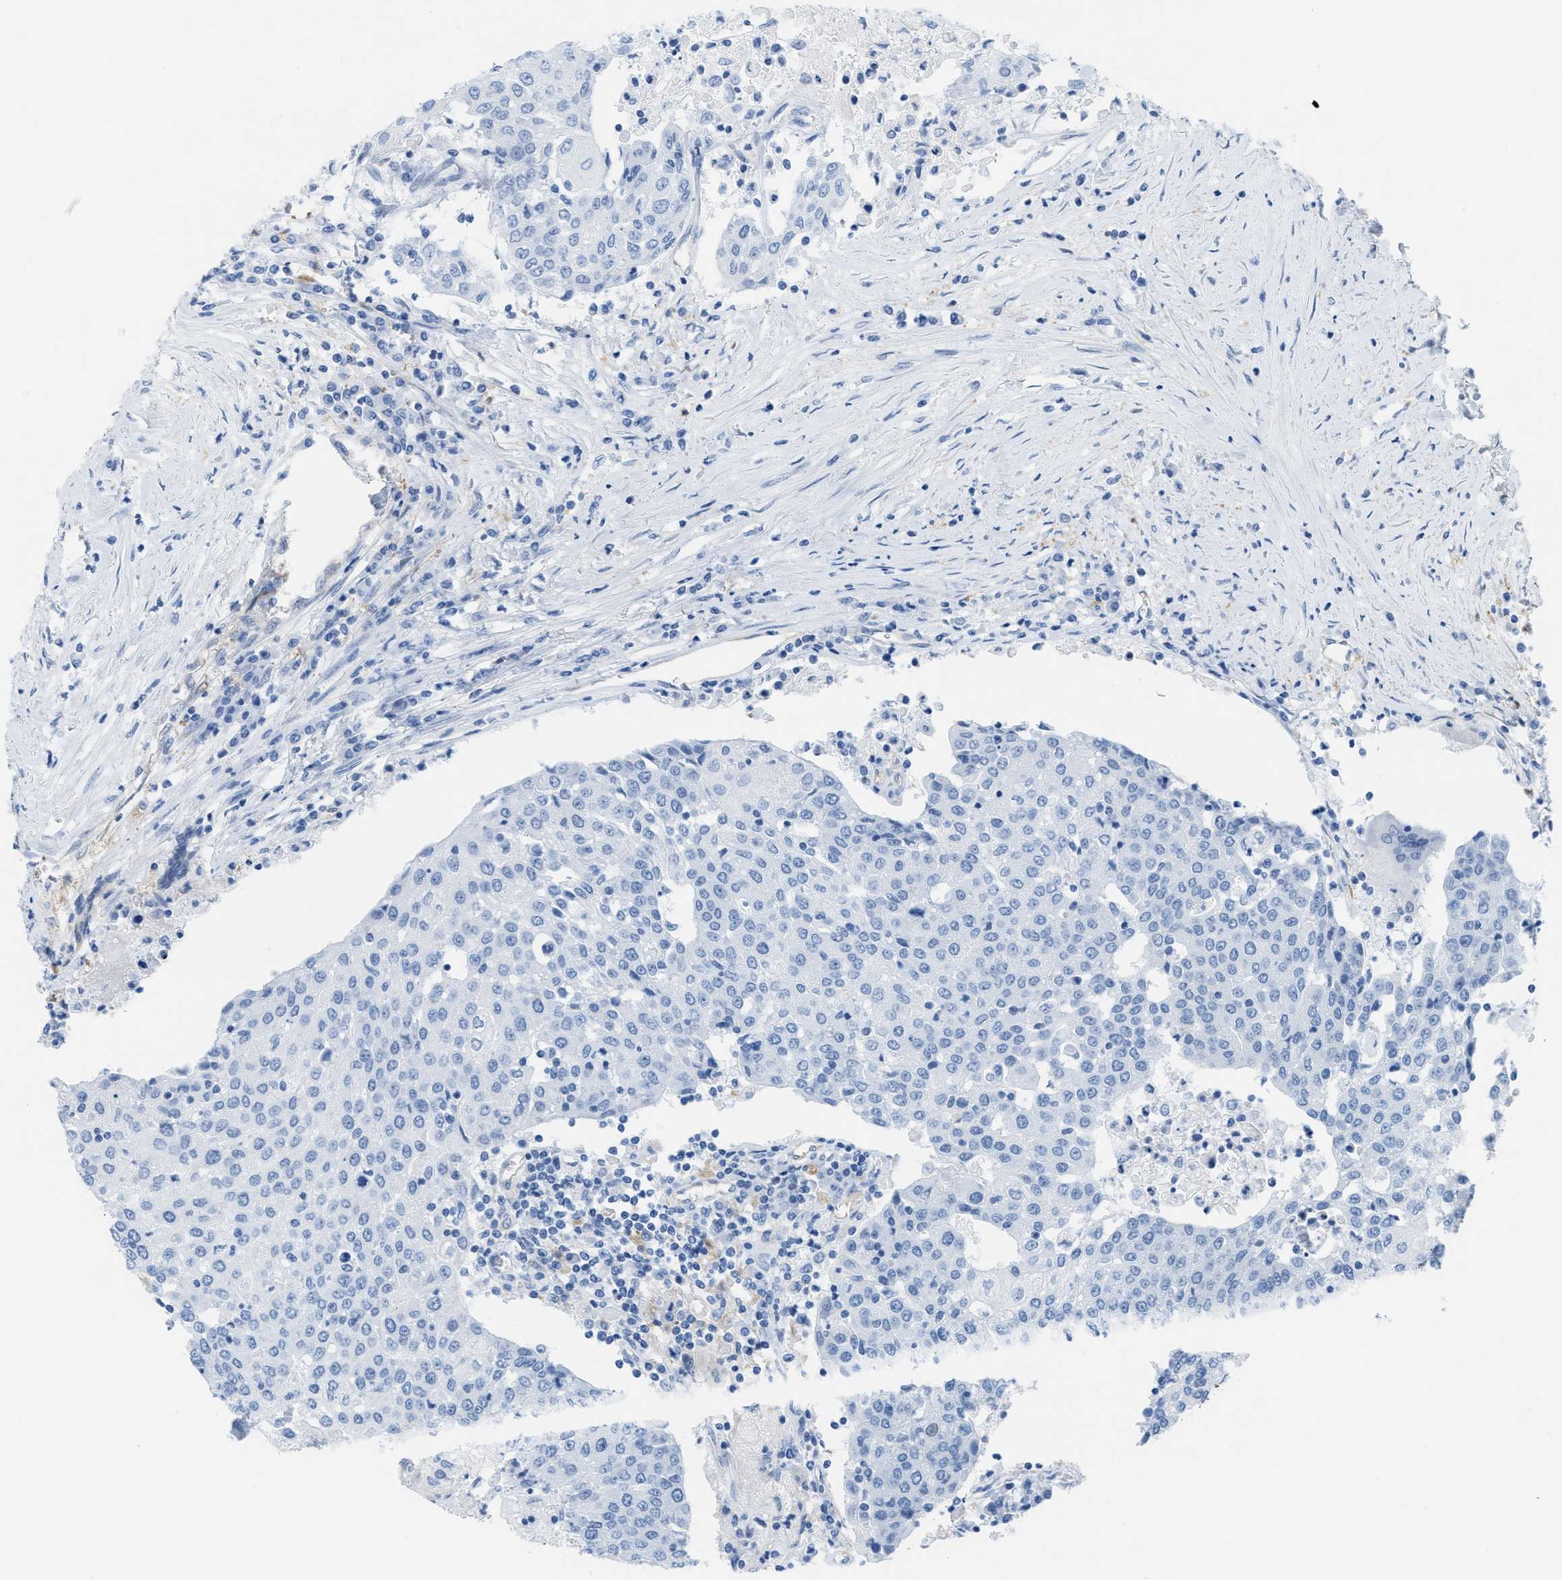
{"staining": {"intensity": "negative", "quantity": "none", "location": "none"}, "tissue": "urothelial cancer", "cell_type": "Tumor cells", "image_type": "cancer", "snomed": [{"axis": "morphology", "description": "Urothelial carcinoma, High grade"}, {"axis": "topography", "description": "Urinary bladder"}], "caption": "A photomicrograph of human urothelial cancer is negative for staining in tumor cells.", "gene": "ASGR1", "patient": {"sex": "female", "age": 85}}